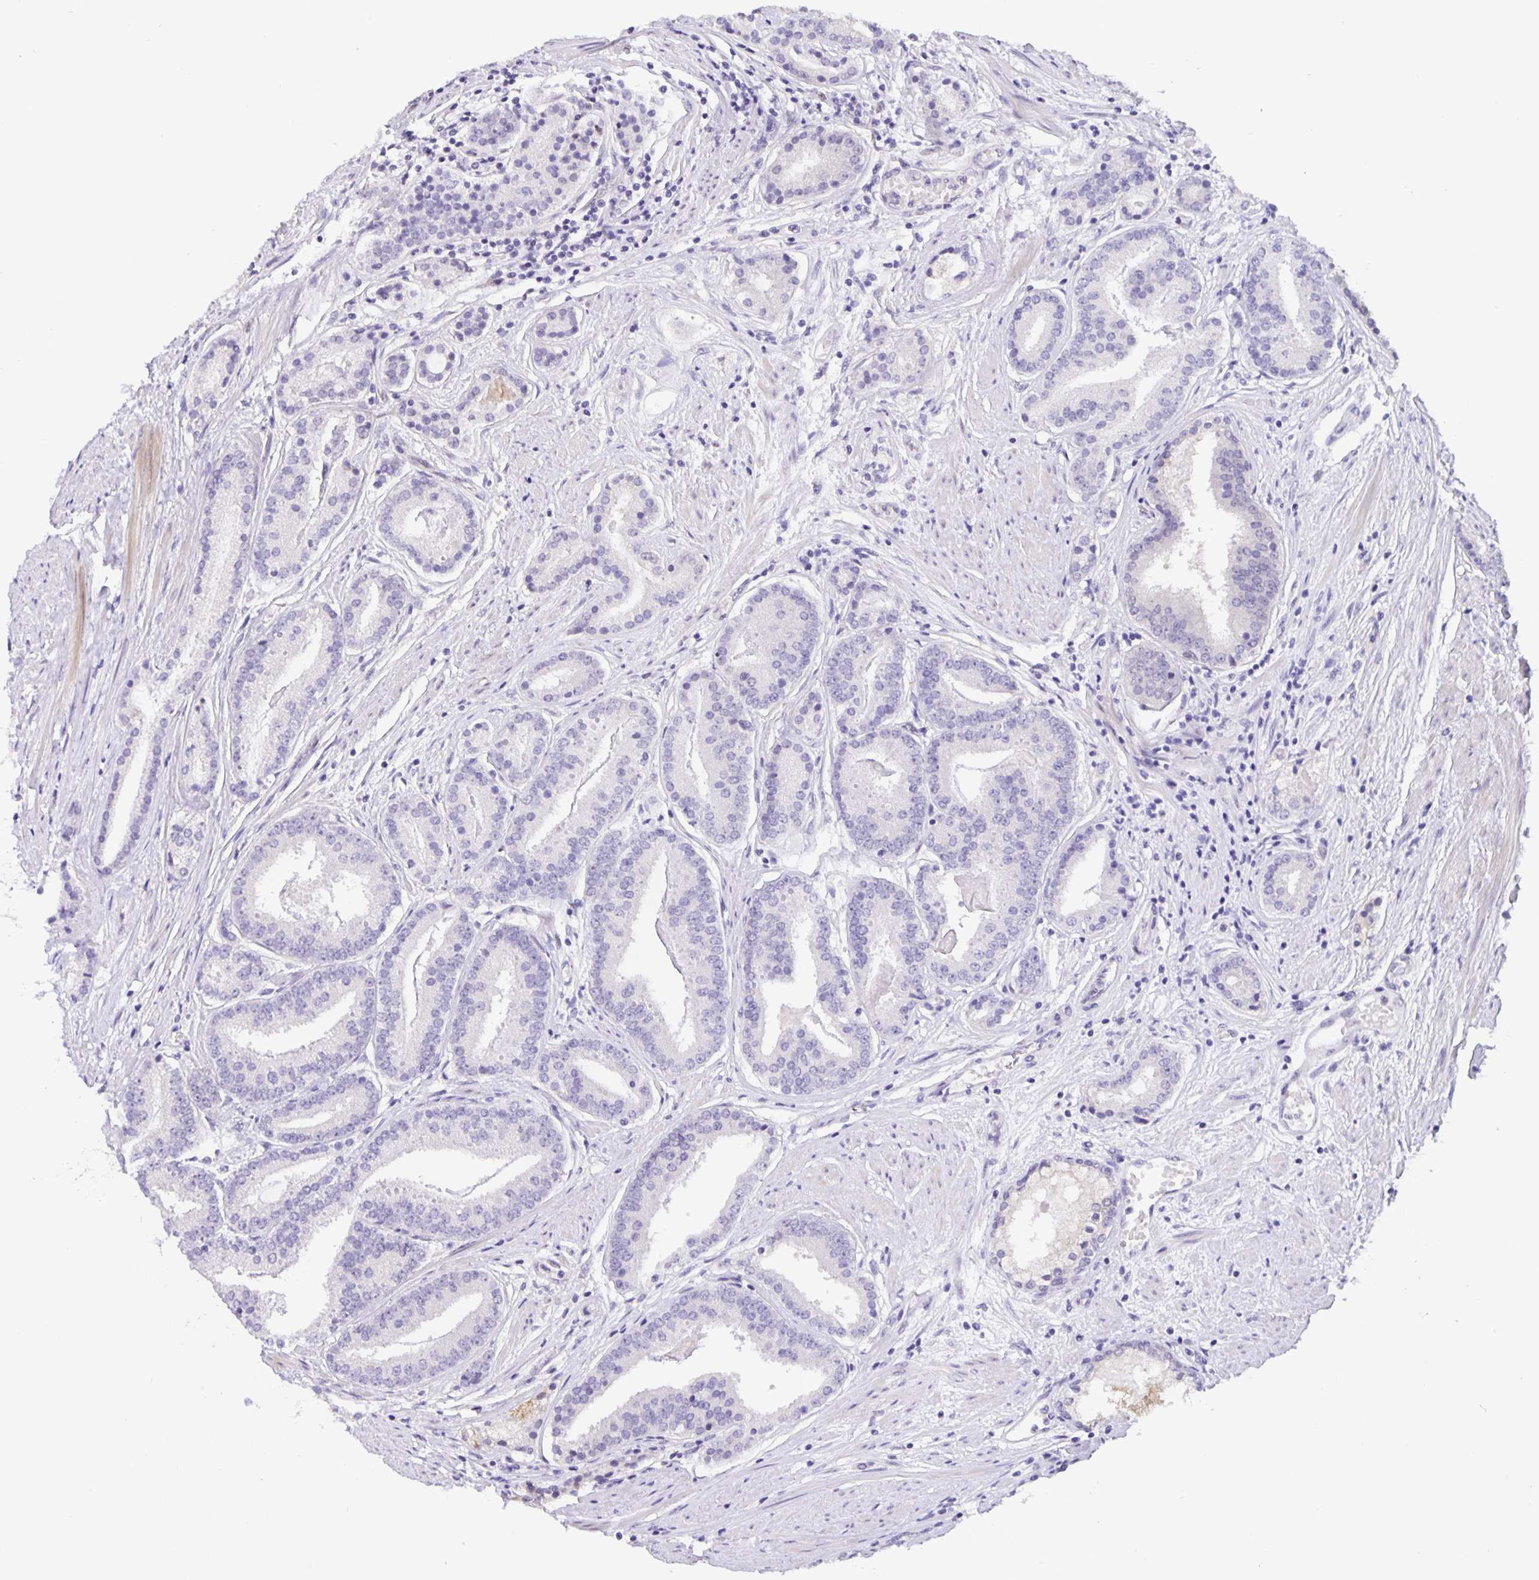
{"staining": {"intensity": "negative", "quantity": "none", "location": "none"}, "tissue": "prostate cancer", "cell_type": "Tumor cells", "image_type": "cancer", "snomed": [{"axis": "morphology", "description": "Adenocarcinoma, High grade"}, {"axis": "topography", "description": "Prostate"}], "caption": "High power microscopy image of an IHC micrograph of prostate cancer, revealing no significant positivity in tumor cells.", "gene": "FOSL2", "patient": {"sex": "male", "age": 63}}